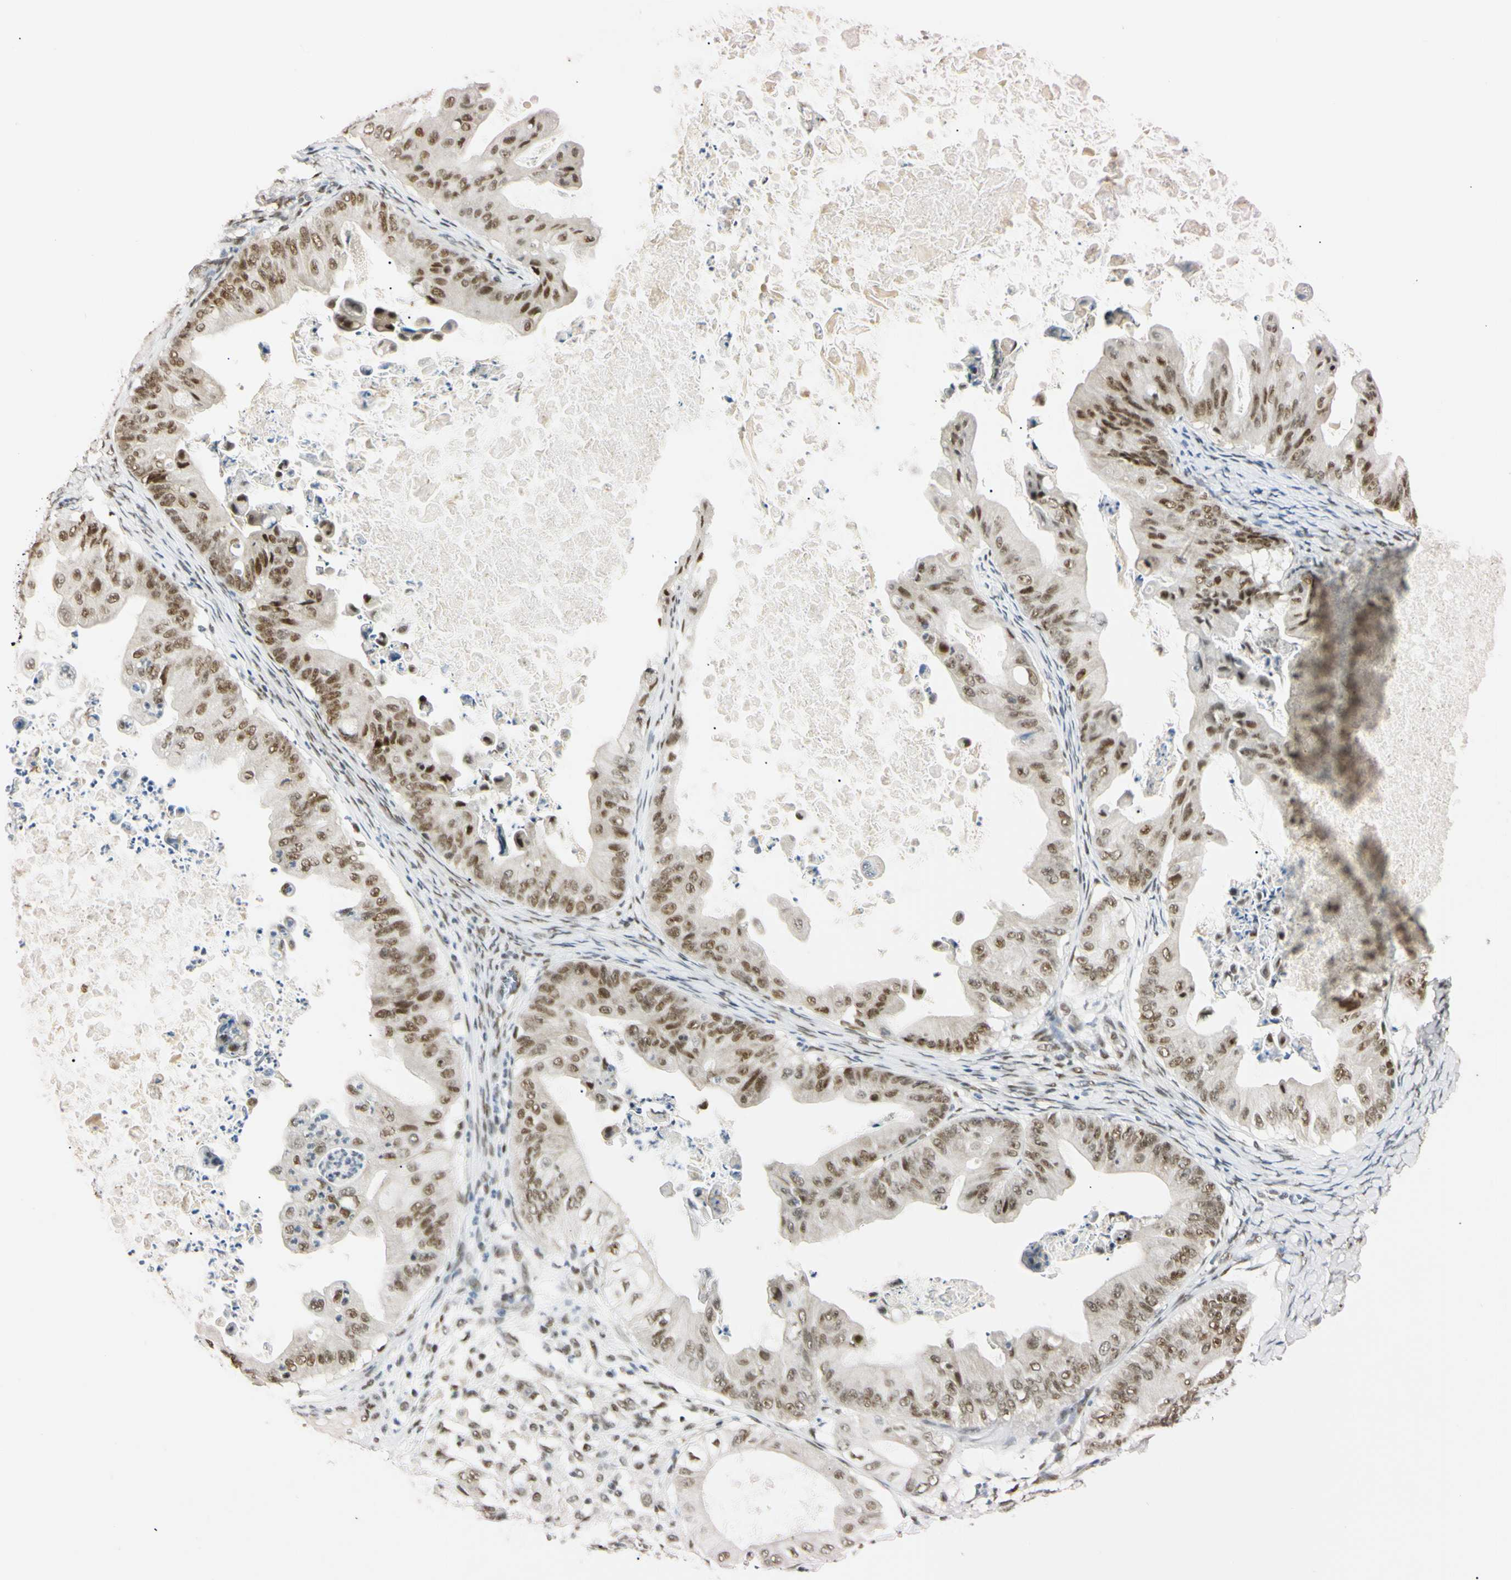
{"staining": {"intensity": "moderate", "quantity": ">75%", "location": "nuclear"}, "tissue": "ovarian cancer", "cell_type": "Tumor cells", "image_type": "cancer", "snomed": [{"axis": "morphology", "description": "Cystadenocarcinoma, mucinous, NOS"}, {"axis": "topography", "description": "Ovary"}], "caption": "Immunohistochemical staining of ovarian mucinous cystadenocarcinoma displays moderate nuclear protein positivity in approximately >75% of tumor cells. The protein of interest is shown in brown color, while the nuclei are stained blue.", "gene": "ZNF134", "patient": {"sex": "female", "age": 37}}